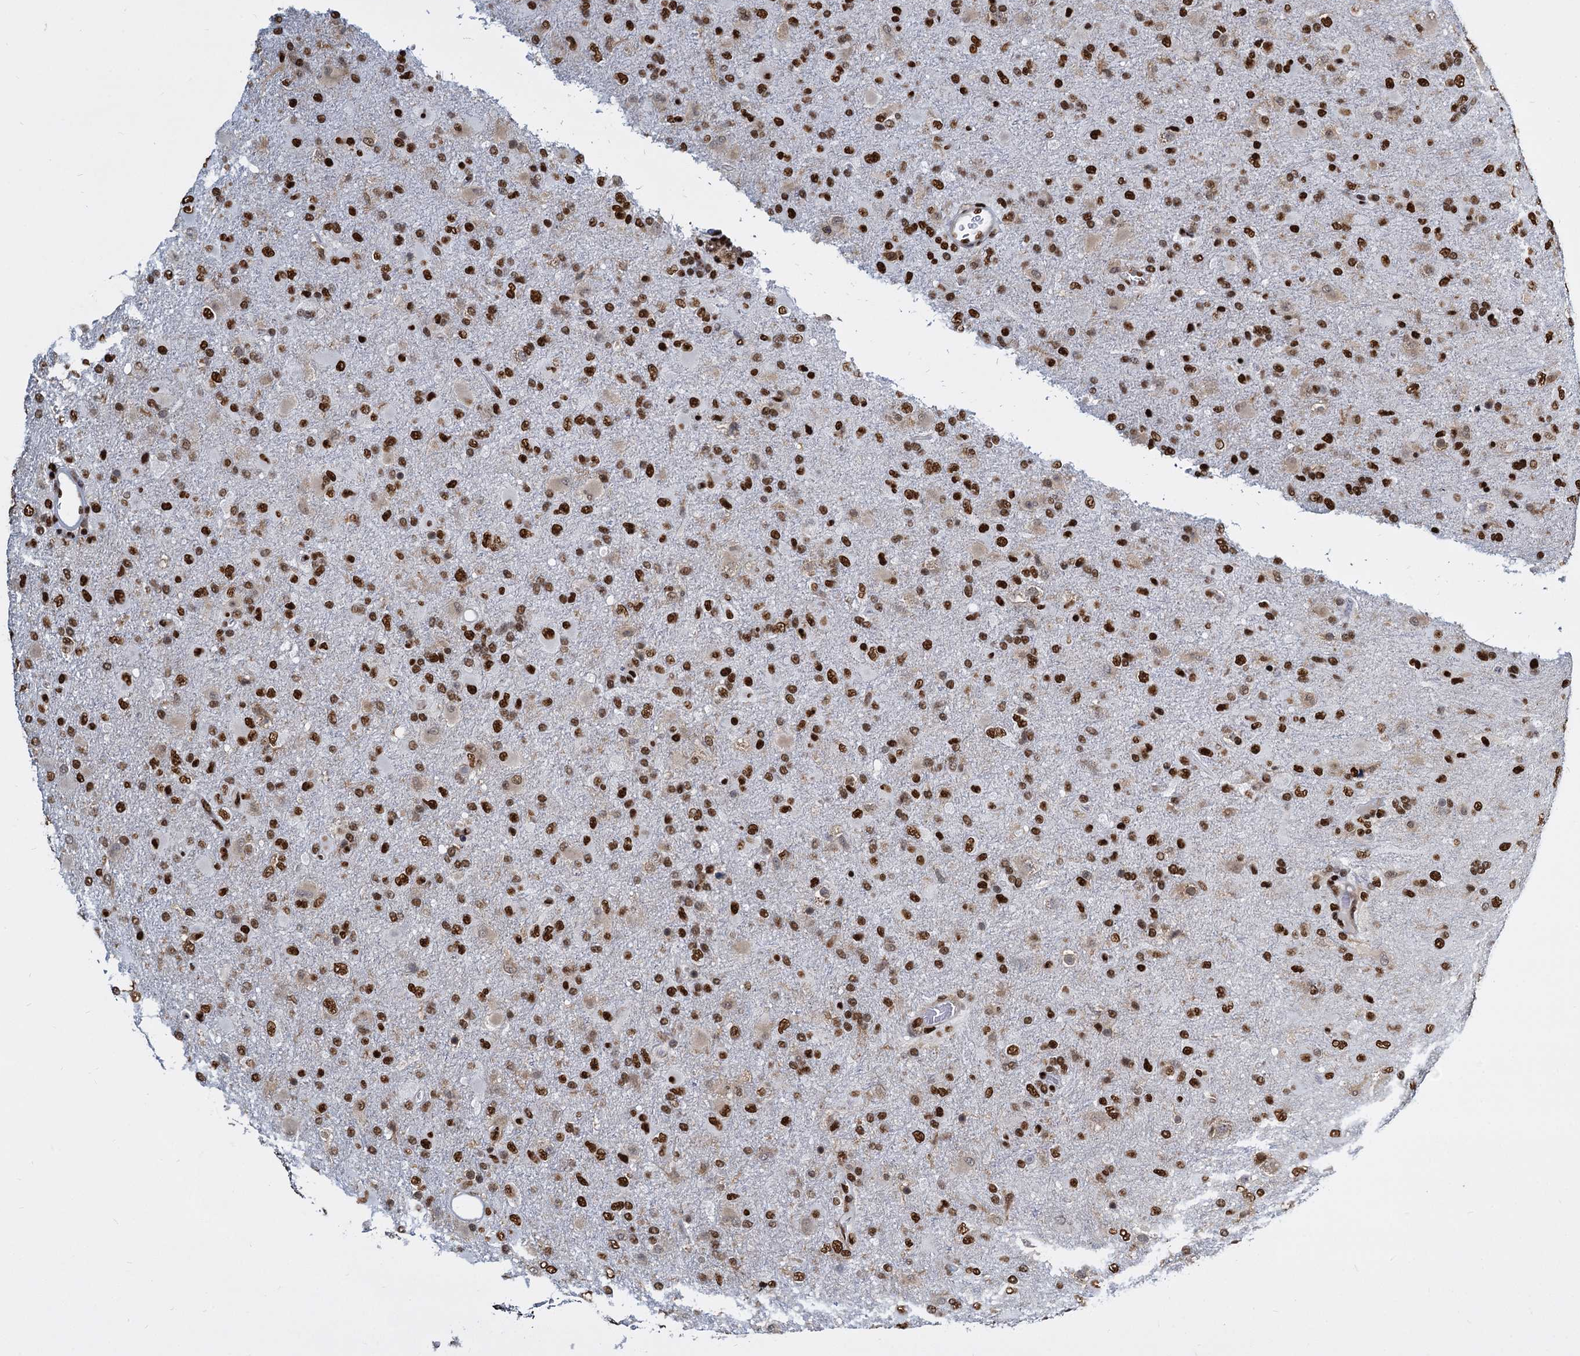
{"staining": {"intensity": "strong", "quantity": ">75%", "location": "nuclear"}, "tissue": "glioma", "cell_type": "Tumor cells", "image_type": "cancer", "snomed": [{"axis": "morphology", "description": "Glioma, malignant, Low grade"}, {"axis": "topography", "description": "Brain"}], "caption": "Immunohistochemistry (IHC) image of human malignant low-grade glioma stained for a protein (brown), which displays high levels of strong nuclear positivity in approximately >75% of tumor cells.", "gene": "DCPS", "patient": {"sex": "male", "age": 65}}